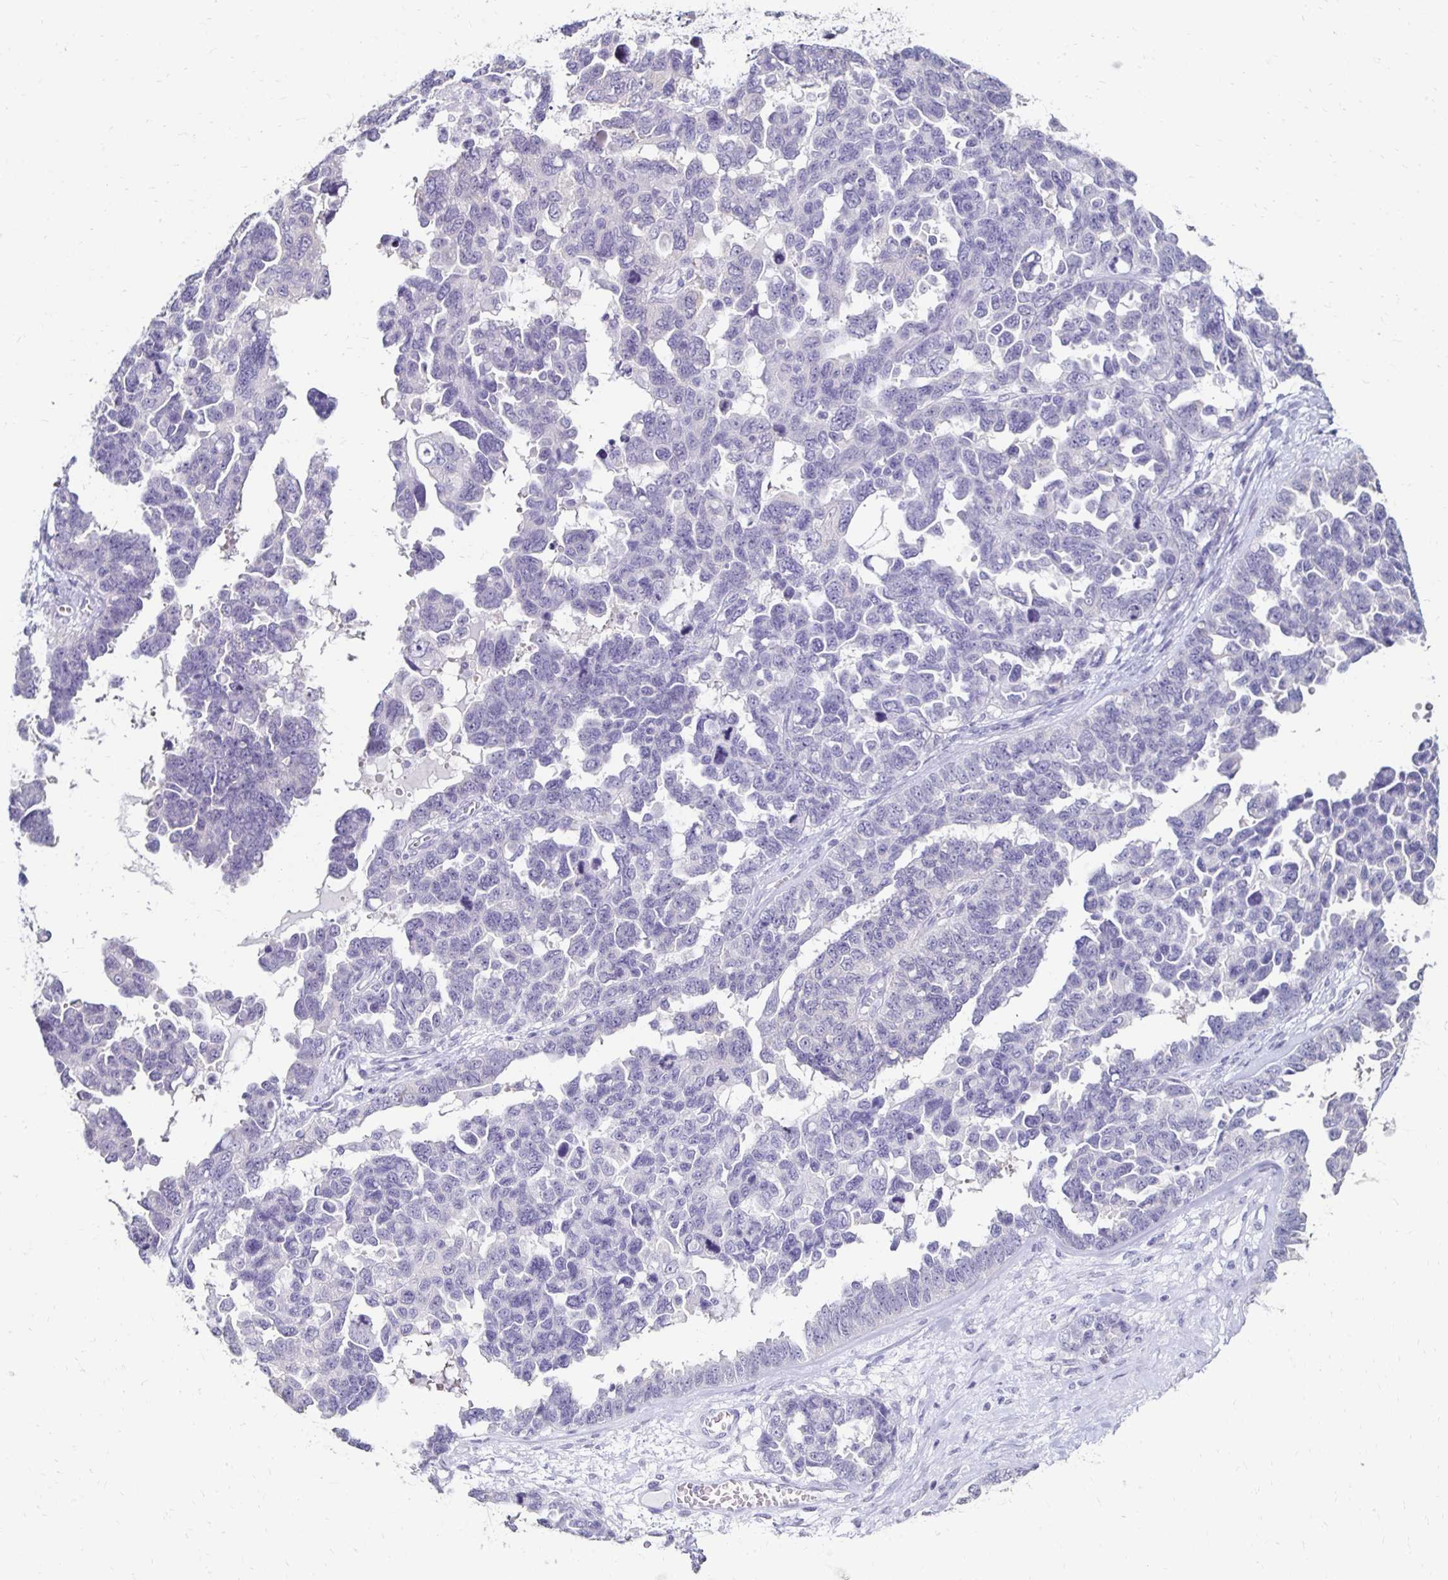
{"staining": {"intensity": "negative", "quantity": "none", "location": "none"}, "tissue": "ovarian cancer", "cell_type": "Tumor cells", "image_type": "cancer", "snomed": [{"axis": "morphology", "description": "Cystadenocarcinoma, serous, NOS"}, {"axis": "topography", "description": "Ovary"}], "caption": "Immunohistochemistry image of neoplastic tissue: ovarian cancer (serous cystadenocarcinoma) stained with DAB (3,3'-diaminobenzidine) displays no significant protein expression in tumor cells.", "gene": "TOMM34", "patient": {"sex": "female", "age": 69}}